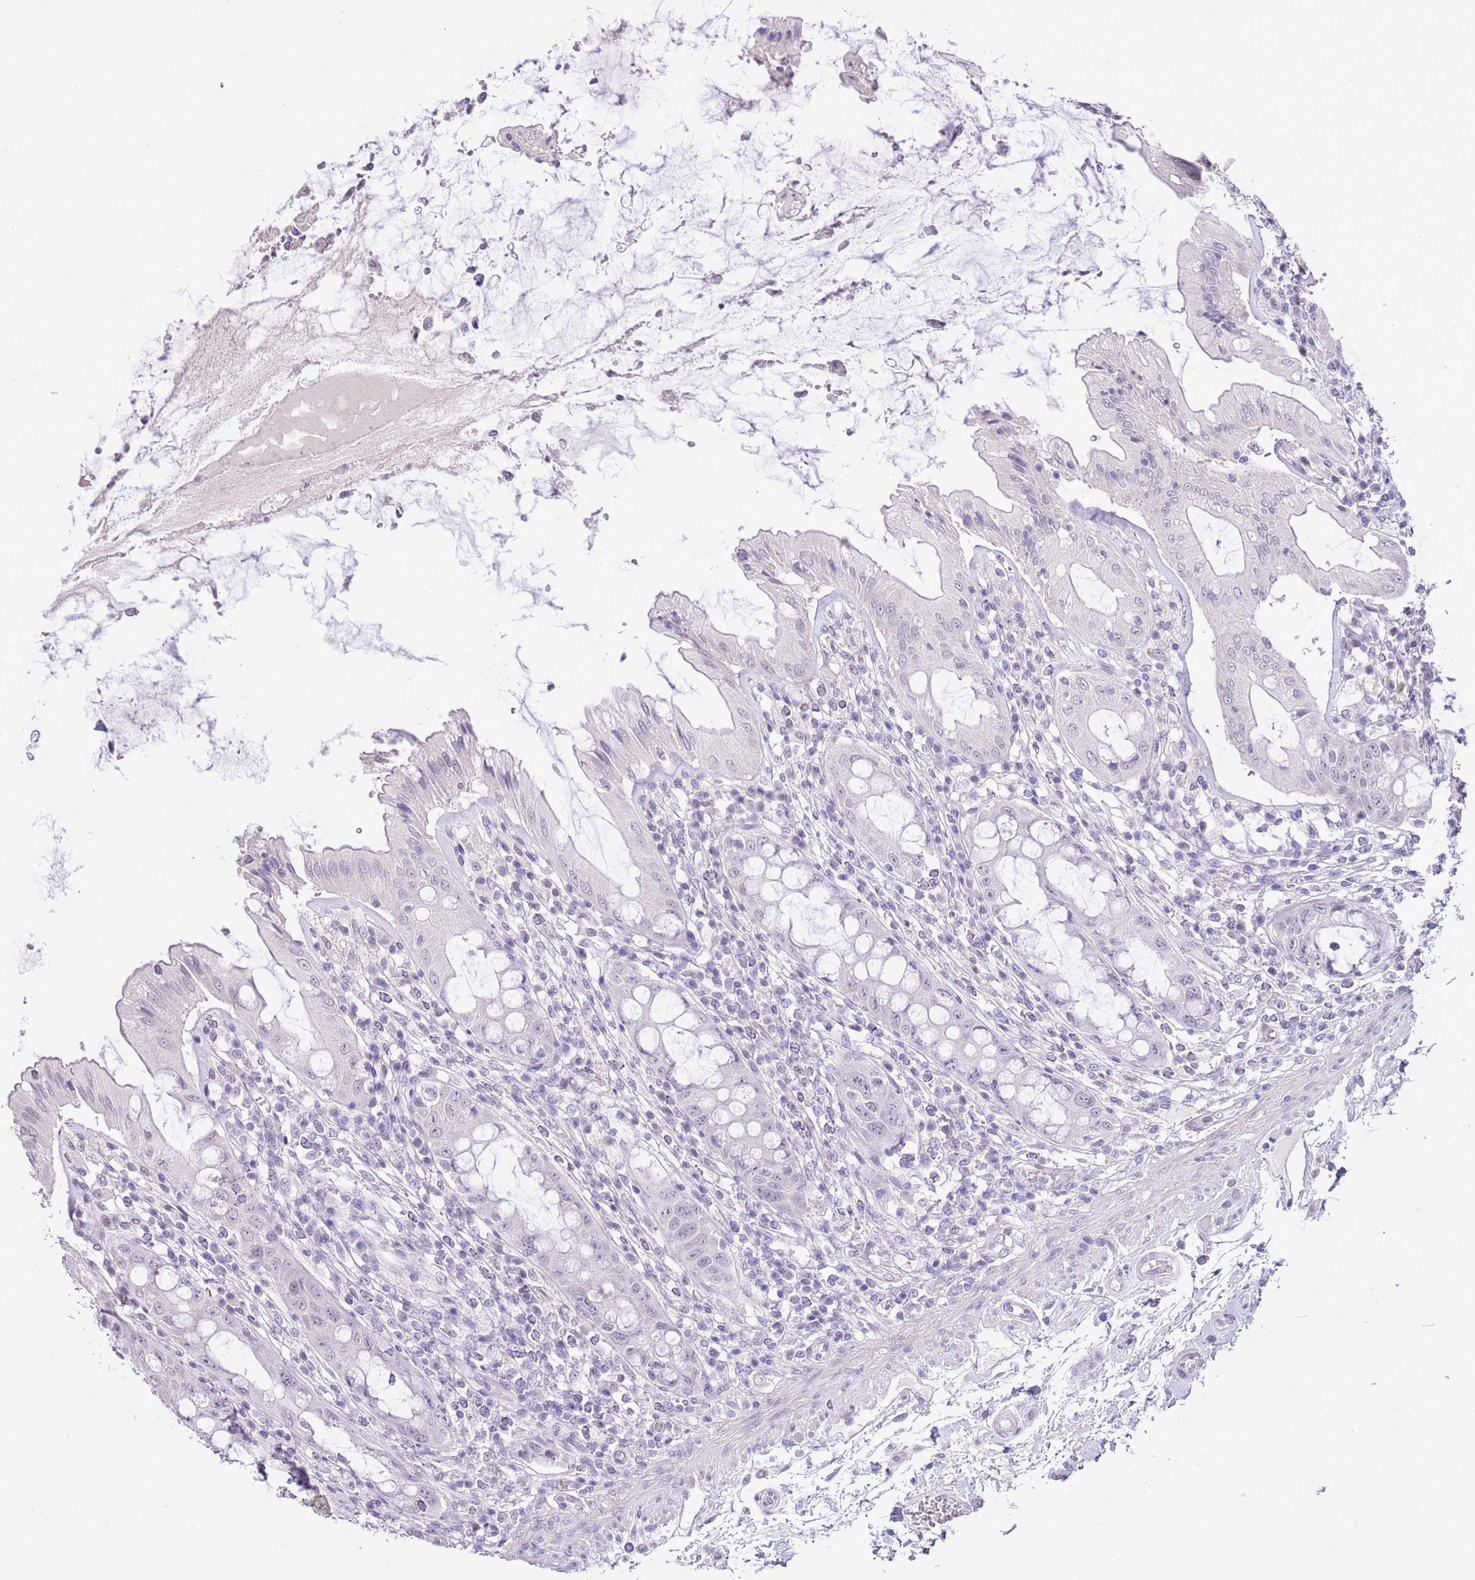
{"staining": {"intensity": "negative", "quantity": "none", "location": "none"}, "tissue": "rectum", "cell_type": "Glandular cells", "image_type": "normal", "snomed": [{"axis": "morphology", "description": "Normal tissue, NOS"}, {"axis": "topography", "description": "Rectum"}], "caption": "An immunohistochemistry histopathology image of unremarkable rectum is shown. There is no staining in glandular cells of rectum. (DAB (3,3'-diaminobenzidine) immunohistochemistry (IHC) visualized using brightfield microscopy, high magnification).", "gene": "MIDN", "patient": {"sex": "female", "age": 57}}